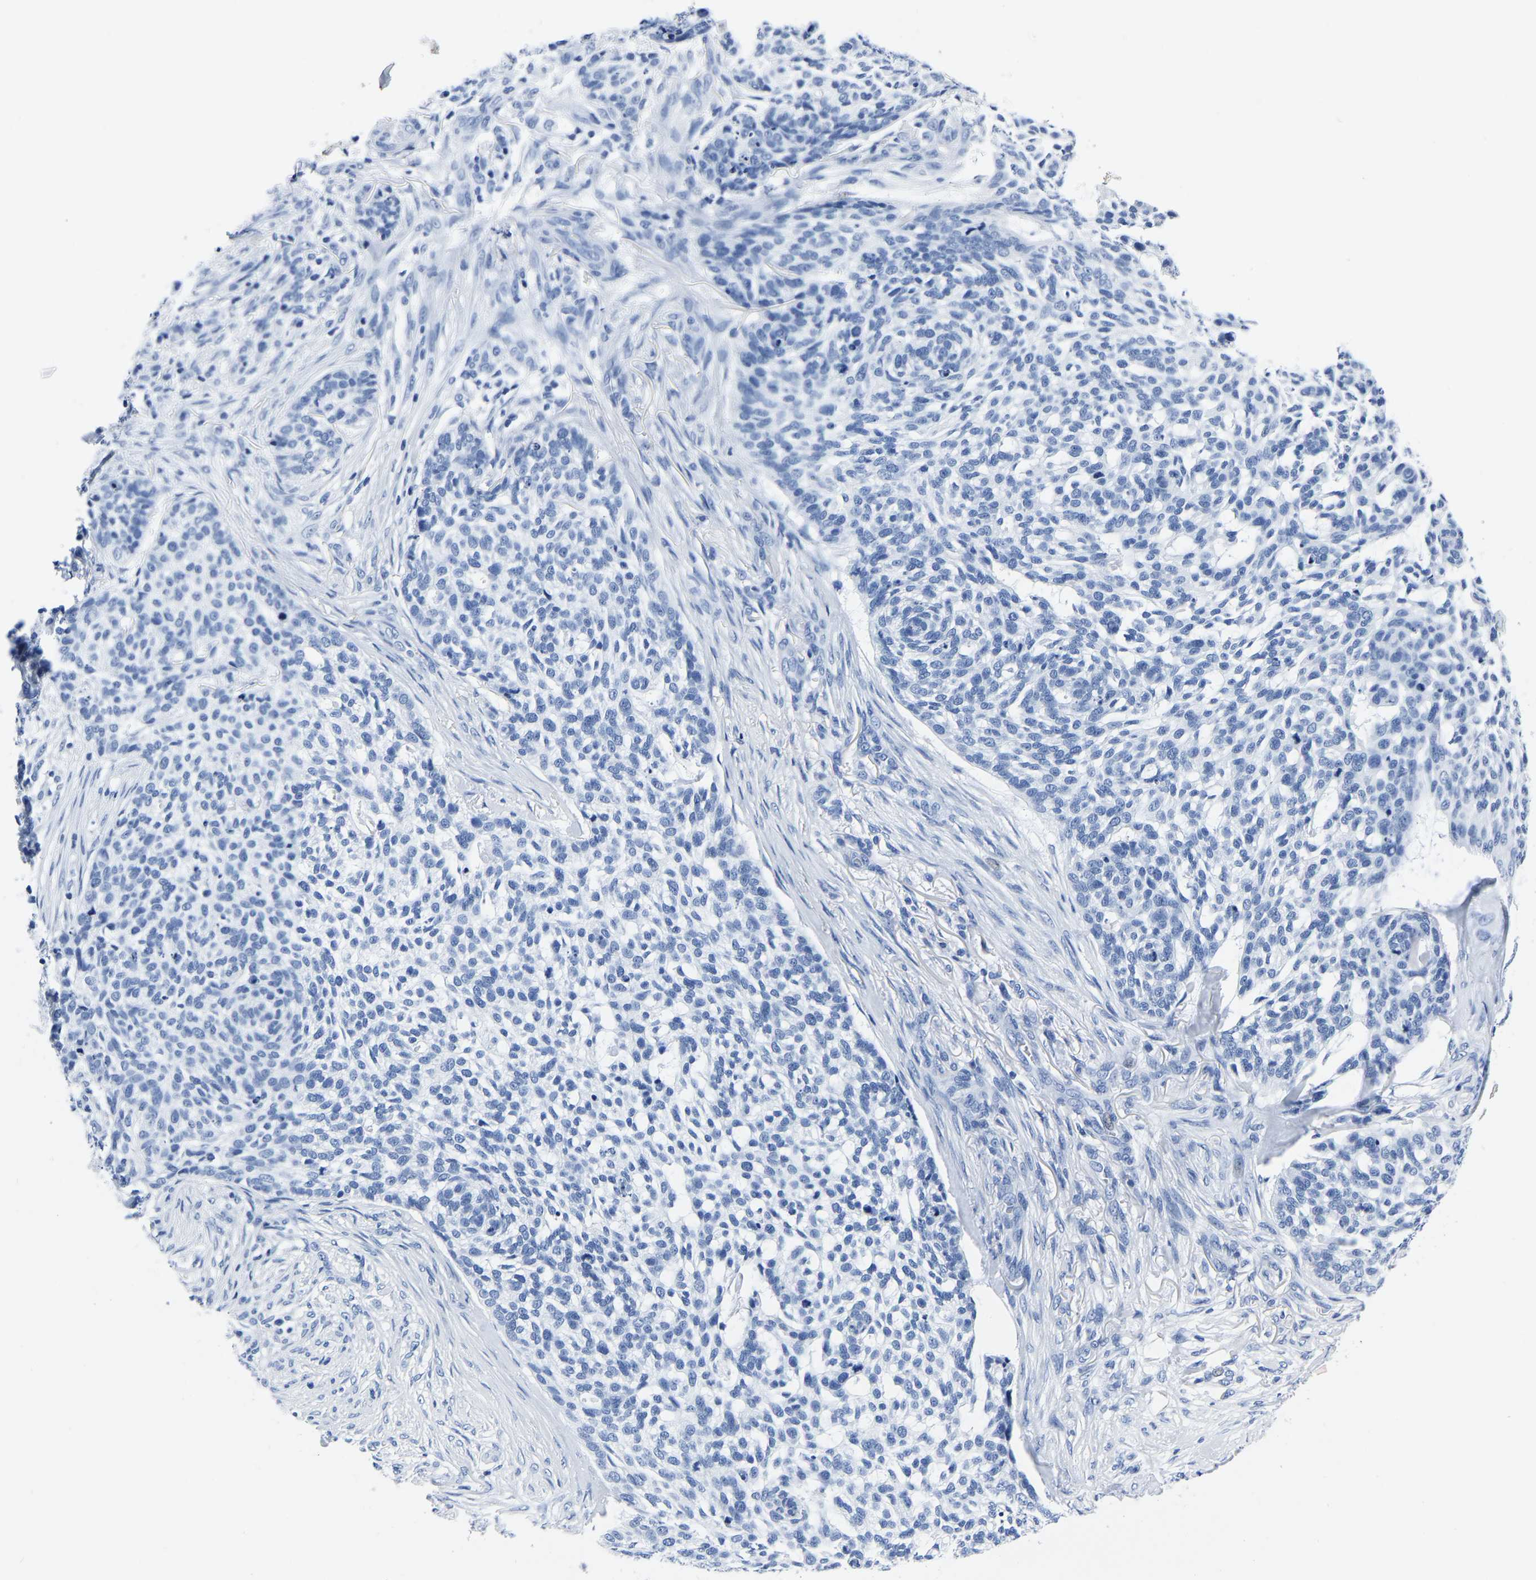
{"staining": {"intensity": "negative", "quantity": "none", "location": "none"}, "tissue": "skin cancer", "cell_type": "Tumor cells", "image_type": "cancer", "snomed": [{"axis": "morphology", "description": "Basal cell carcinoma"}, {"axis": "topography", "description": "Skin"}], "caption": "A histopathology image of basal cell carcinoma (skin) stained for a protein displays no brown staining in tumor cells.", "gene": "IMPG2", "patient": {"sex": "female", "age": 64}}